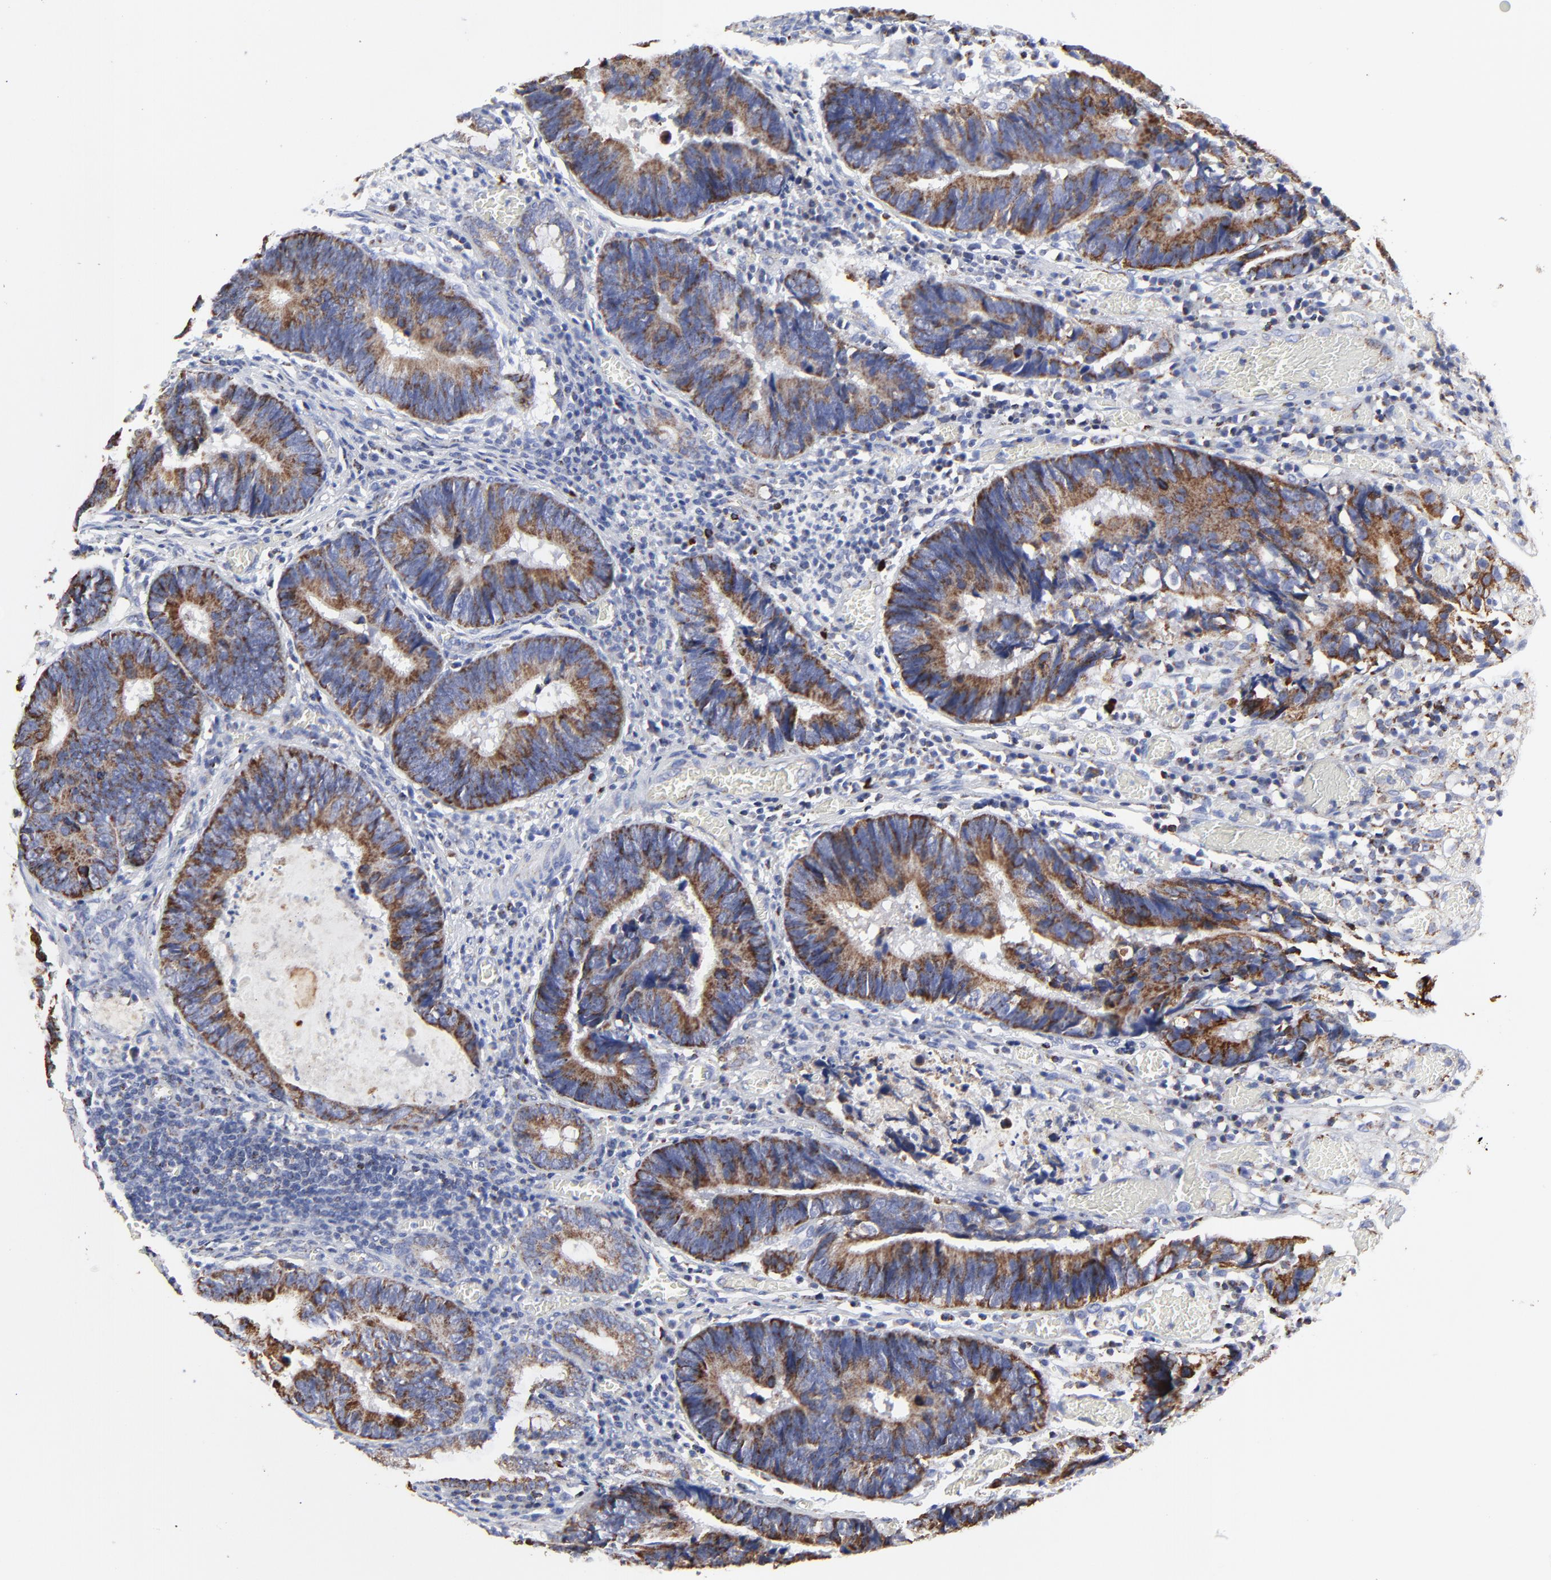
{"staining": {"intensity": "strong", "quantity": ">75%", "location": "cytoplasmic/membranous"}, "tissue": "colorectal cancer", "cell_type": "Tumor cells", "image_type": "cancer", "snomed": [{"axis": "morphology", "description": "Adenocarcinoma, NOS"}, {"axis": "topography", "description": "Rectum"}], "caption": "A brown stain labels strong cytoplasmic/membranous expression of a protein in colorectal cancer (adenocarcinoma) tumor cells.", "gene": "PINK1", "patient": {"sex": "female", "age": 98}}